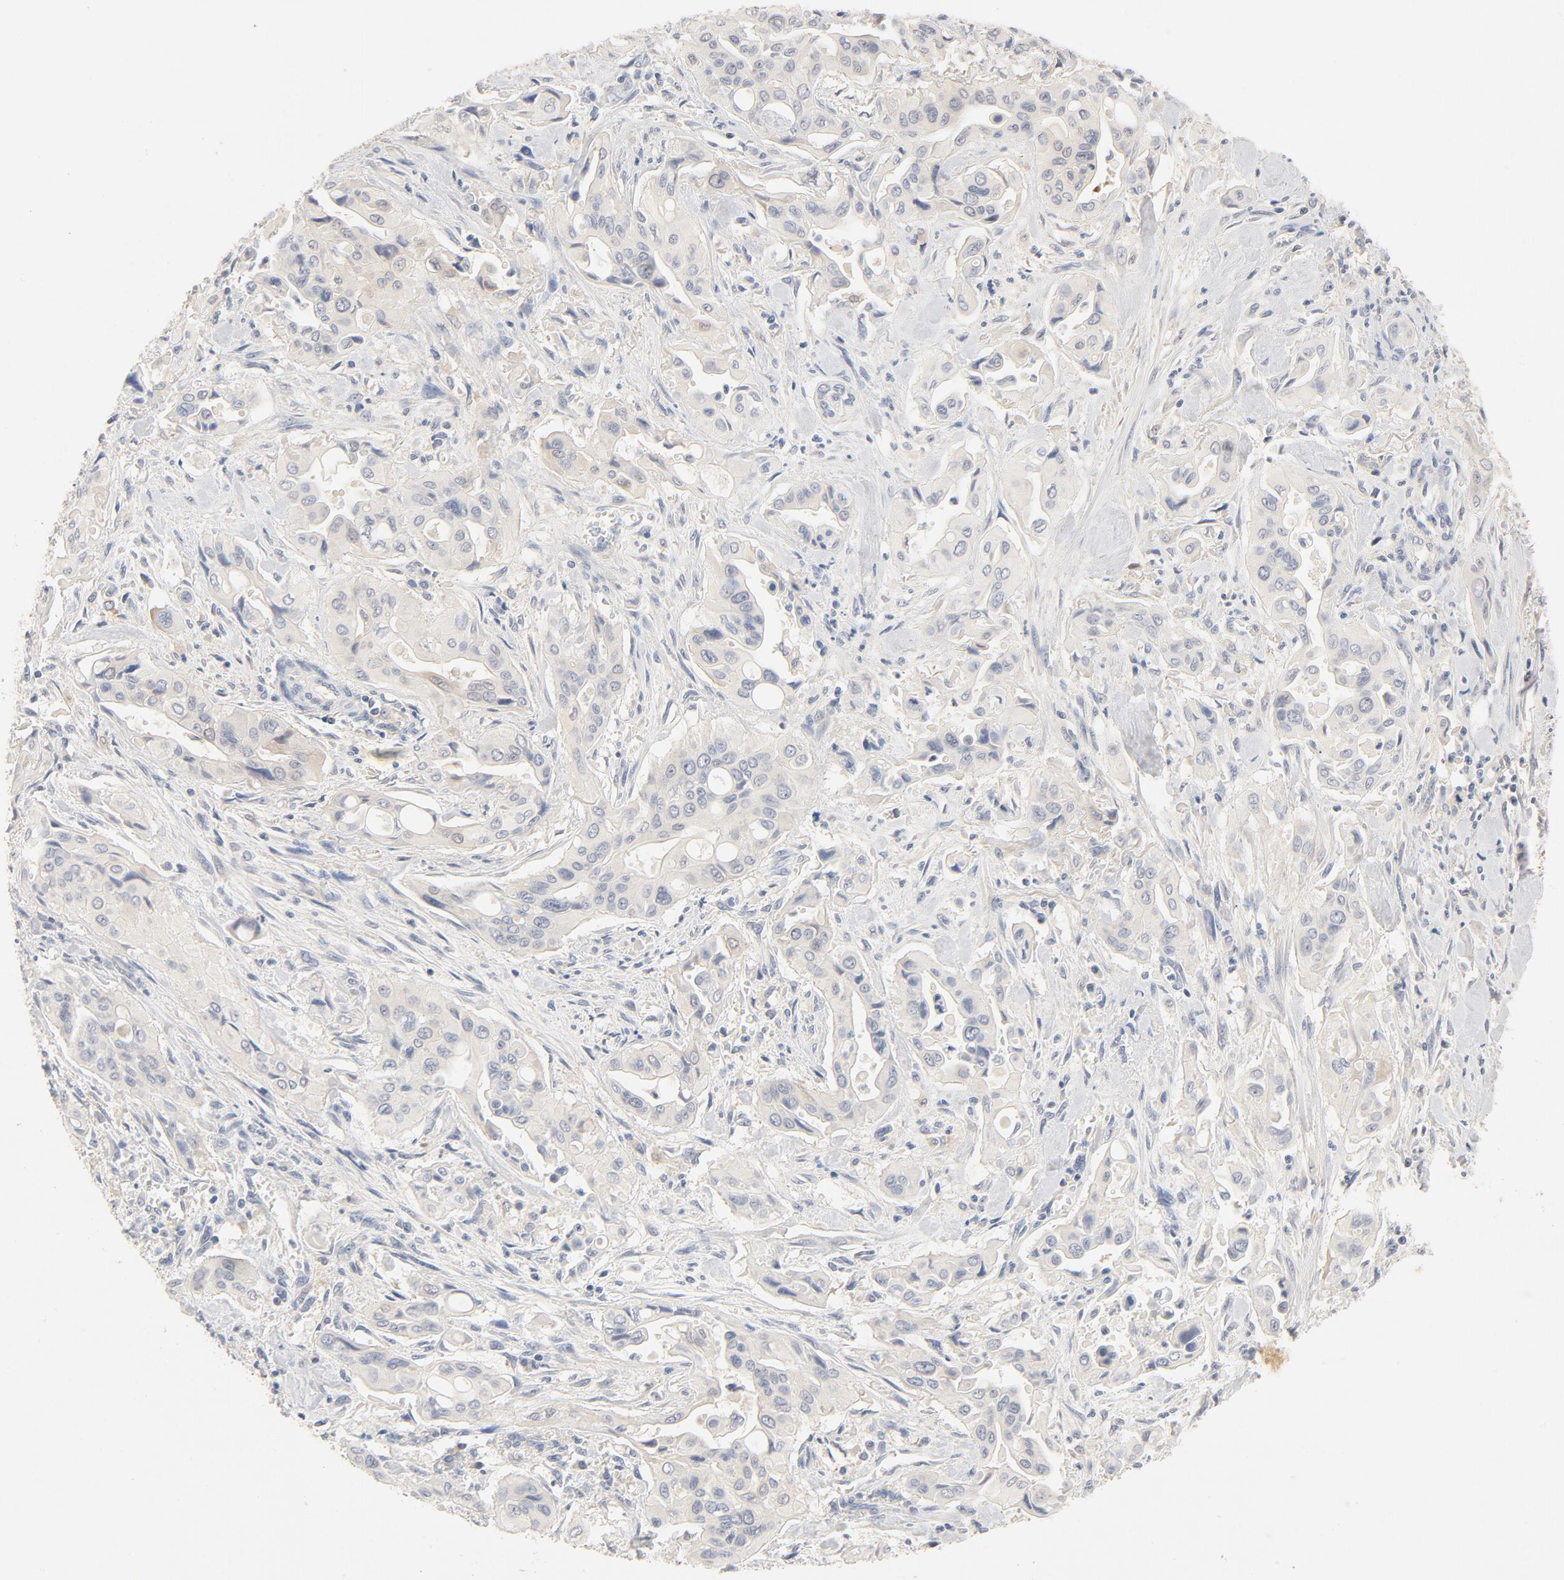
{"staining": {"intensity": "weak", "quantity": "<25%", "location": "cytoplasmic/membranous"}, "tissue": "pancreatic cancer", "cell_type": "Tumor cells", "image_type": "cancer", "snomed": [{"axis": "morphology", "description": "Adenocarcinoma, NOS"}, {"axis": "topography", "description": "Pancreas"}], "caption": "Immunohistochemistry micrograph of pancreatic adenocarcinoma stained for a protein (brown), which shows no expression in tumor cells.", "gene": "STAT1", "patient": {"sex": "male", "age": 77}}